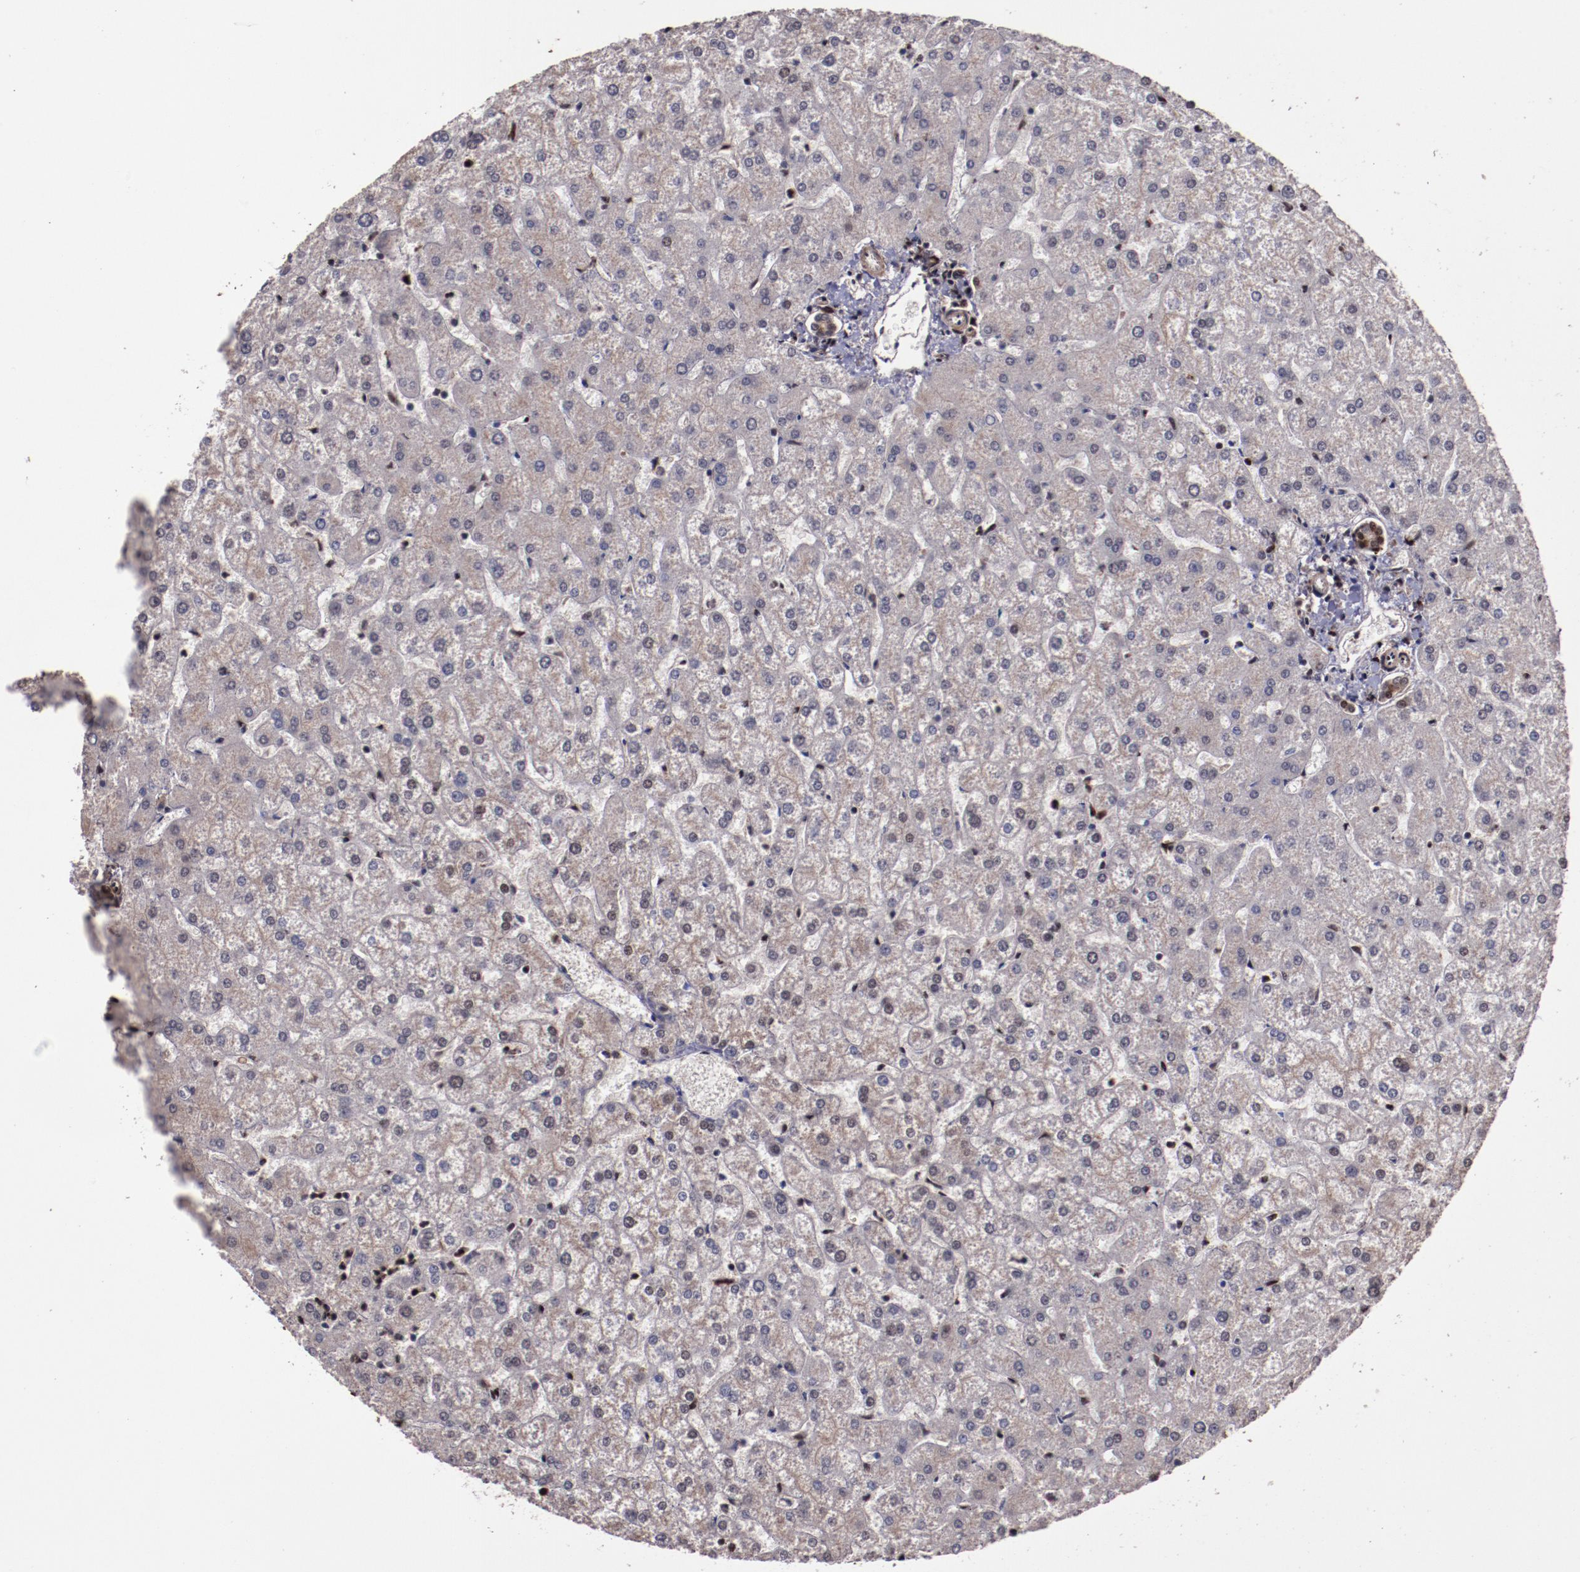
{"staining": {"intensity": "strong", "quantity": ">75%", "location": "nuclear"}, "tissue": "liver", "cell_type": "Cholangiocytes", "image_type": "normal", "snomed": [{"axis": "morphology", "description": "Normal tissue, NOS"}, {"axis": "topography", "description": "Liver"}], "caption": "About >75% of cholangiocytes in benign human liver show strong nuclear protein positivity as visualized by brown immunohistochemical staining.", "gene": "SNW1", "patient": {"sex": "female", "age": 32}}